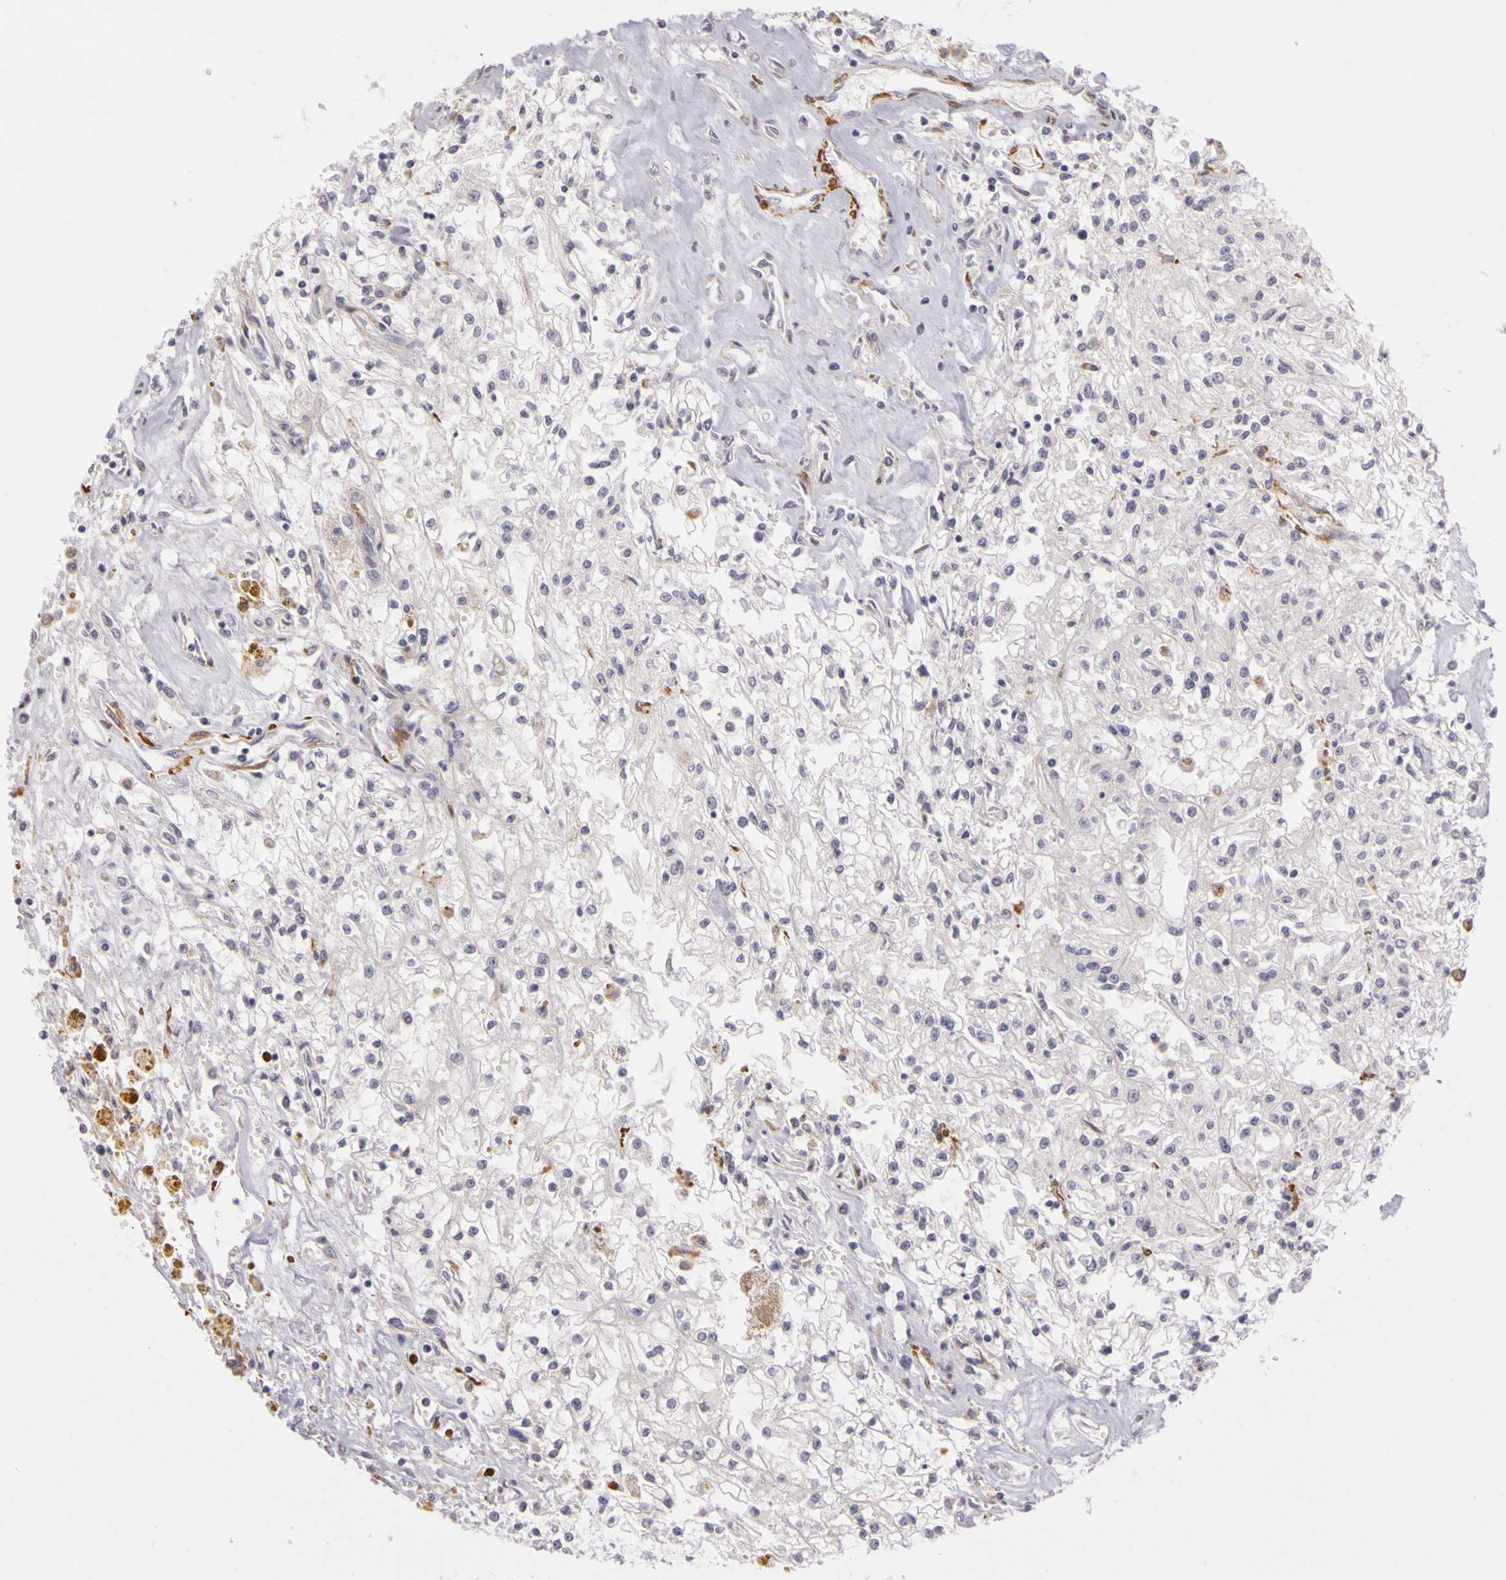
{"staining": {"intensity": "negative", "quantity": "none", "location": "none"}, "tissue": "renal cancer", "cell_type": "Tumor cells", "image_type": "cancer", "snomed": [{"axis": "morphology", "description": "Adenocarcinoma, NOS"}, {"axis": "topography", "description": "Kidney"}], "caption": "Renal cancer stained for a protein using immunohistochemistry demonstrates no expression tumor cells.", "gene": "CNTN2", "patient": {"sex": "male", "age": 78}}